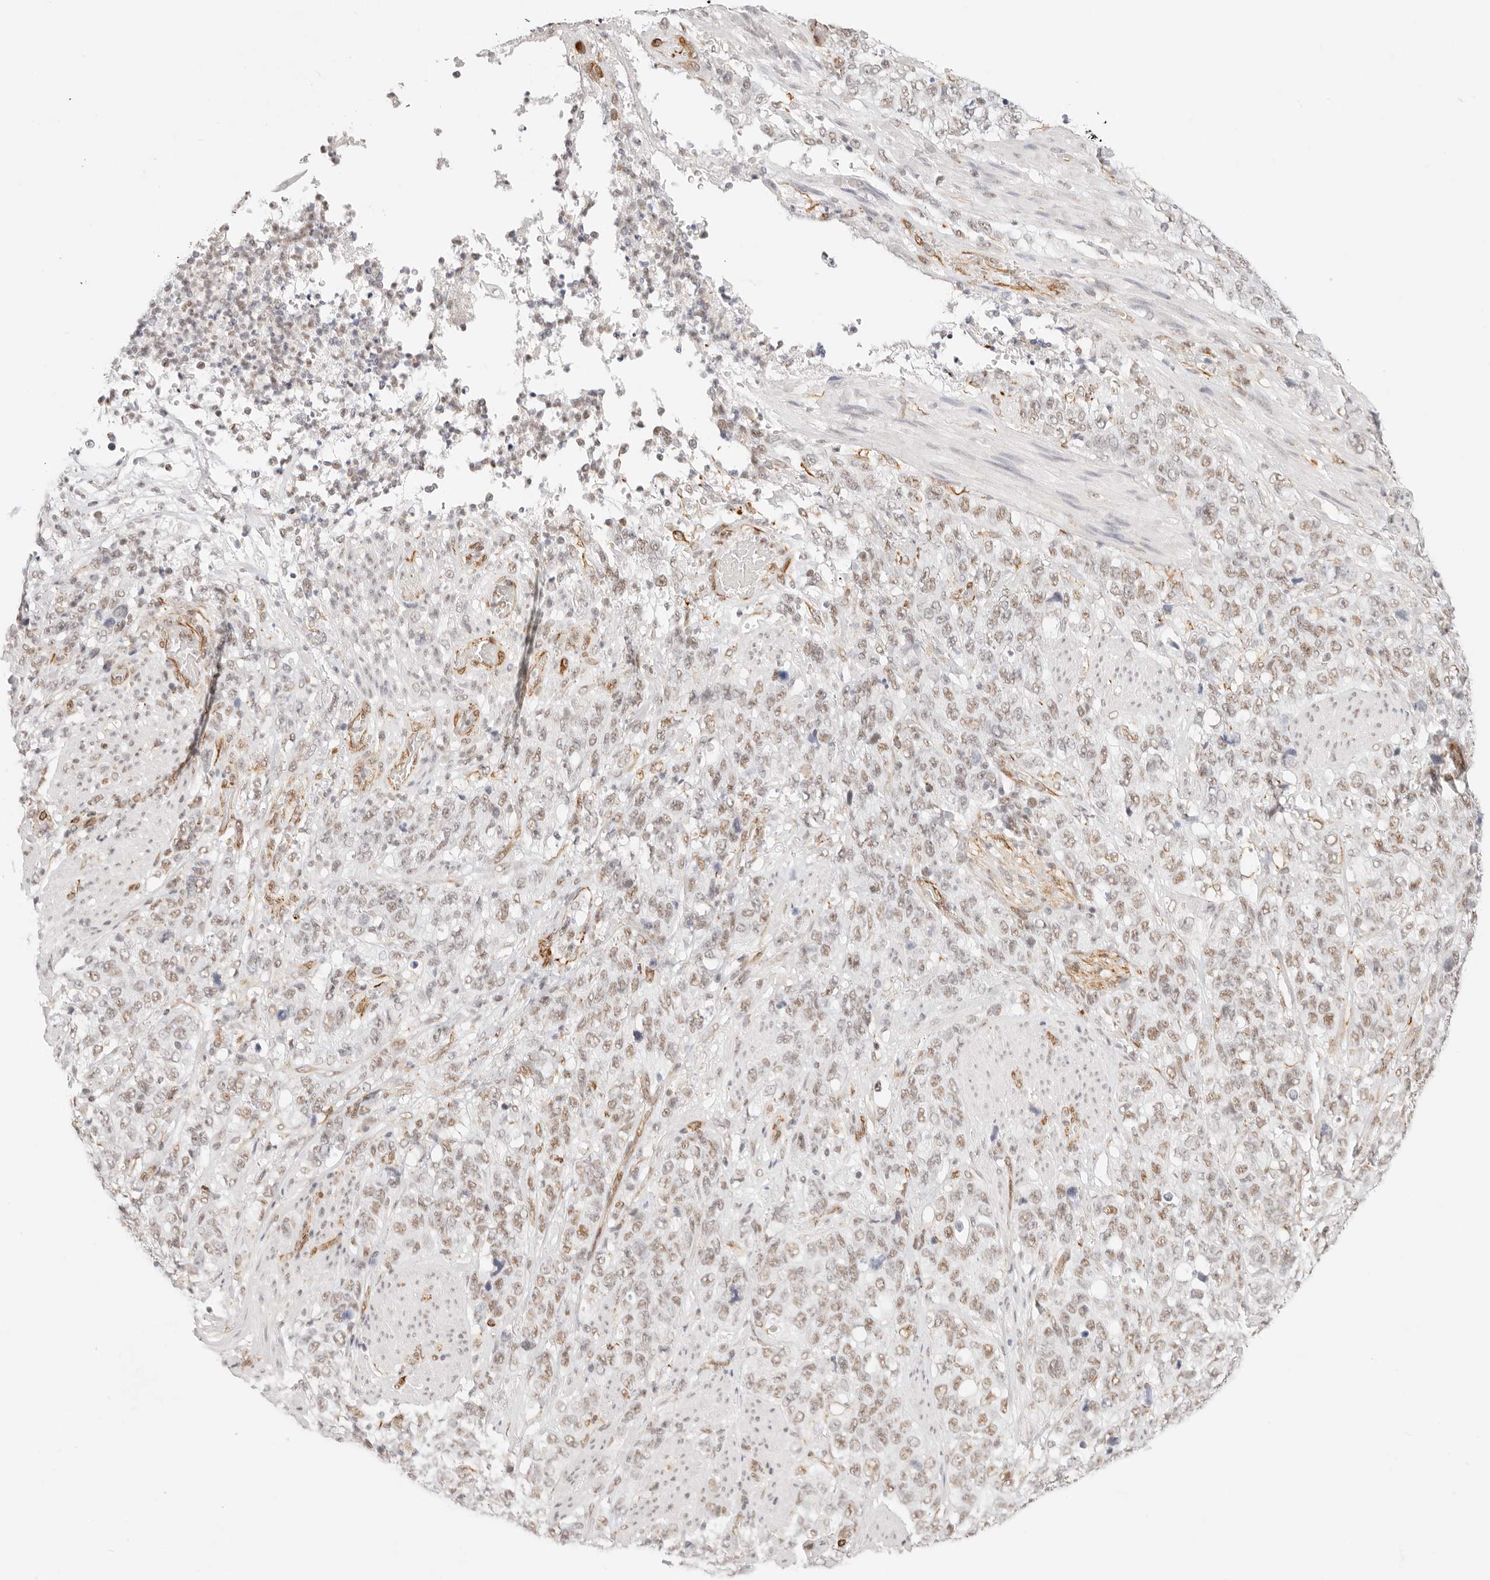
{"staining": {"intensity": "weak", "quantity": ">75%", "location": "nuclear"}, "tissue": "stomach cancer", "cell_type": "Tumor cells", "image_type": "cancer", "snomed": [{"axis": "morphology", "description": "Adenocarcinoma, NOS"}, {"axis": "topography", "description": "Stomach"}], "caption": "A photomicrograph of stomach adenocarcinoma stained for a protein shows weak nuclear brown staining in tumor cells. The staining was performed using DAB (3,3'-diaminobenzidine), with brown indicating positive protein expression. Nuclei are stained blue with hematoxylin.", "gene": "ZC3H11A", "patient": {"sex": "male", "age": 48}}